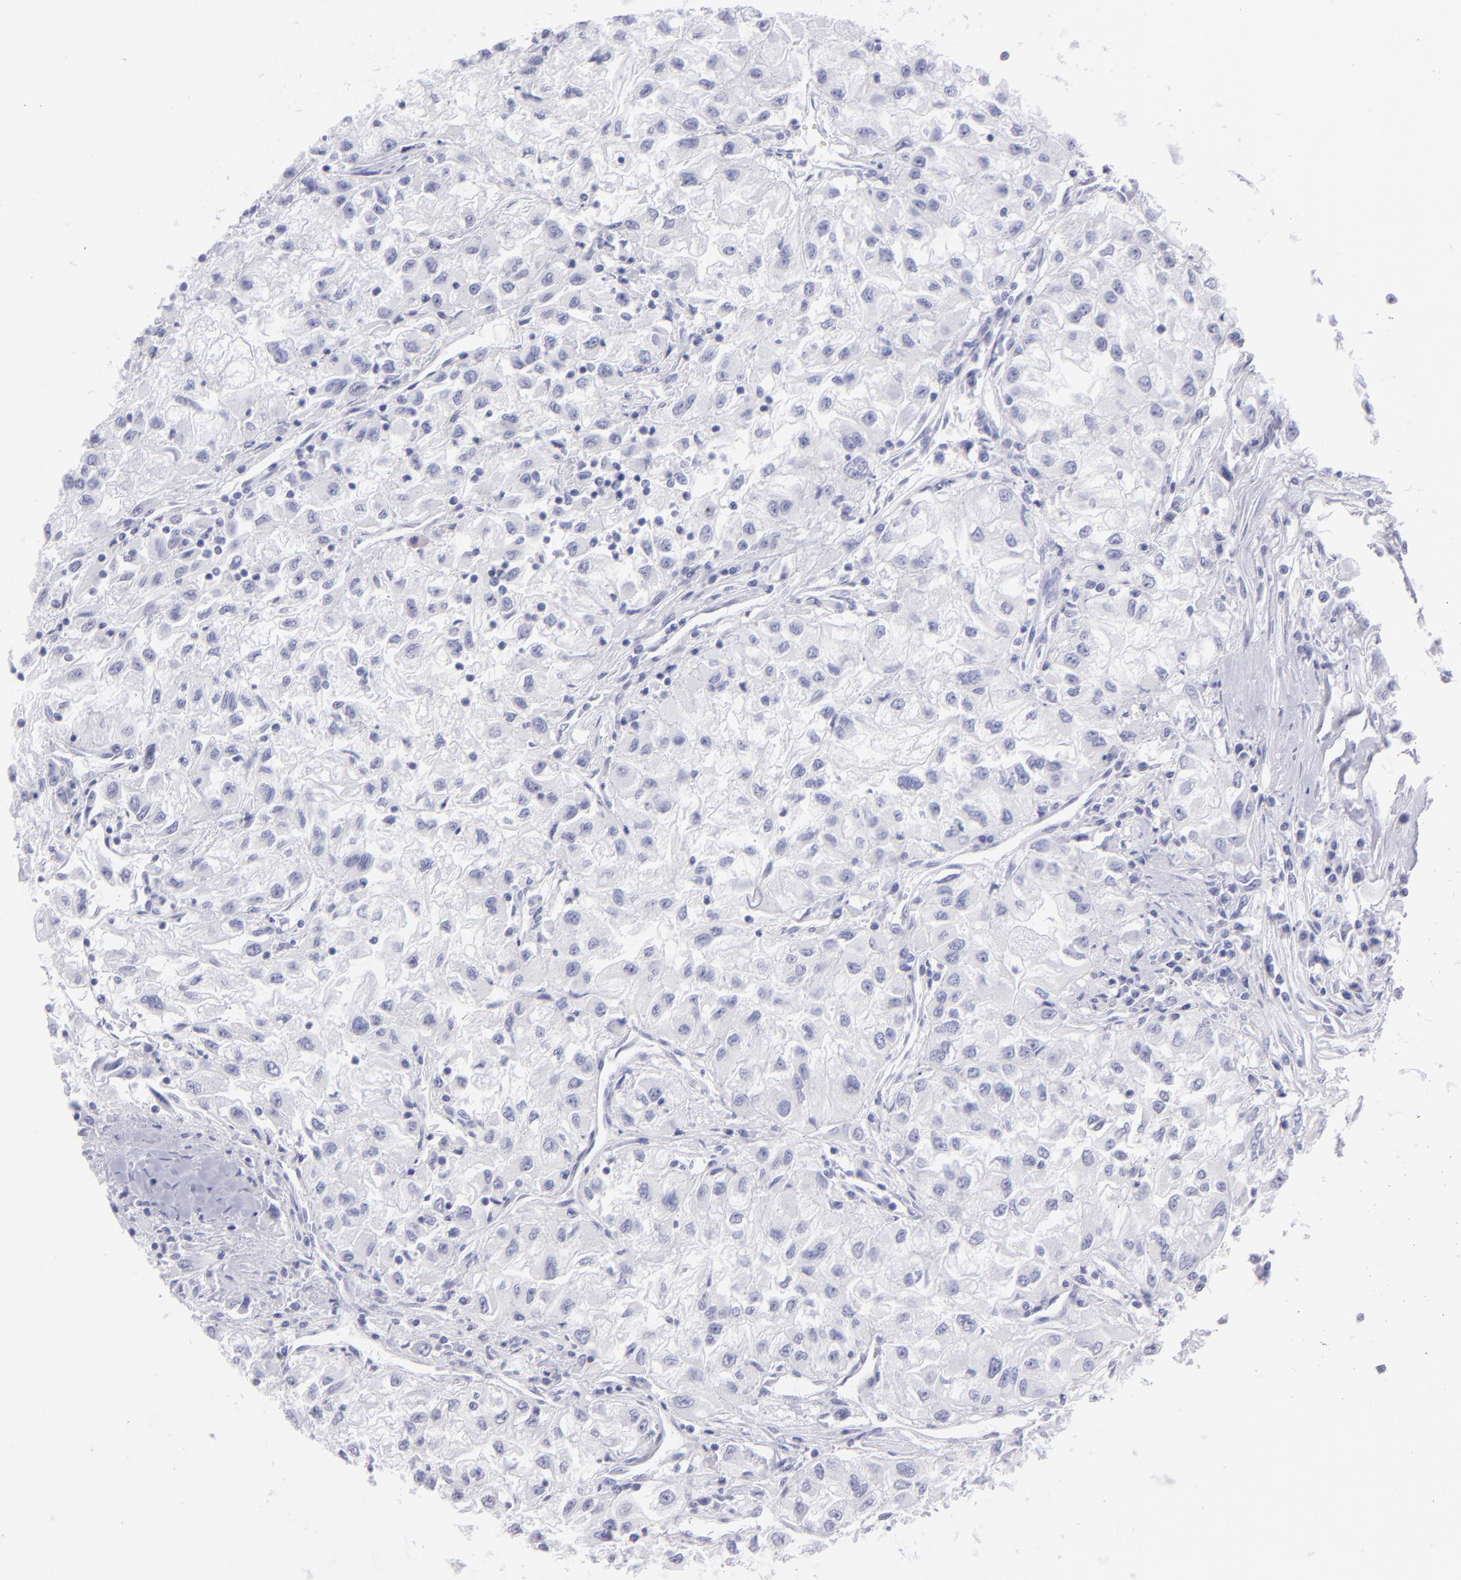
{"staining": {"intensity": "negative", "quantity": "none", "location": "none"}, "tissue": "renal cancer", "cell_type": "Tumor cells", "image_type": "cancer", "snomed": [{"axis": "morphology", "description": "Adenocarcinoma, NOS"}, {"axis": "topography", "description": "Kidney"}], "caption": "A high-resolution histopathology image shows immunohistochemistry (IHC) staining of renal cancer (adenocarcinoma), which reveals no significant staining in tumor cells.", "gene": "SLC1A3", "patient": {"sex": "male", "age": 59}}